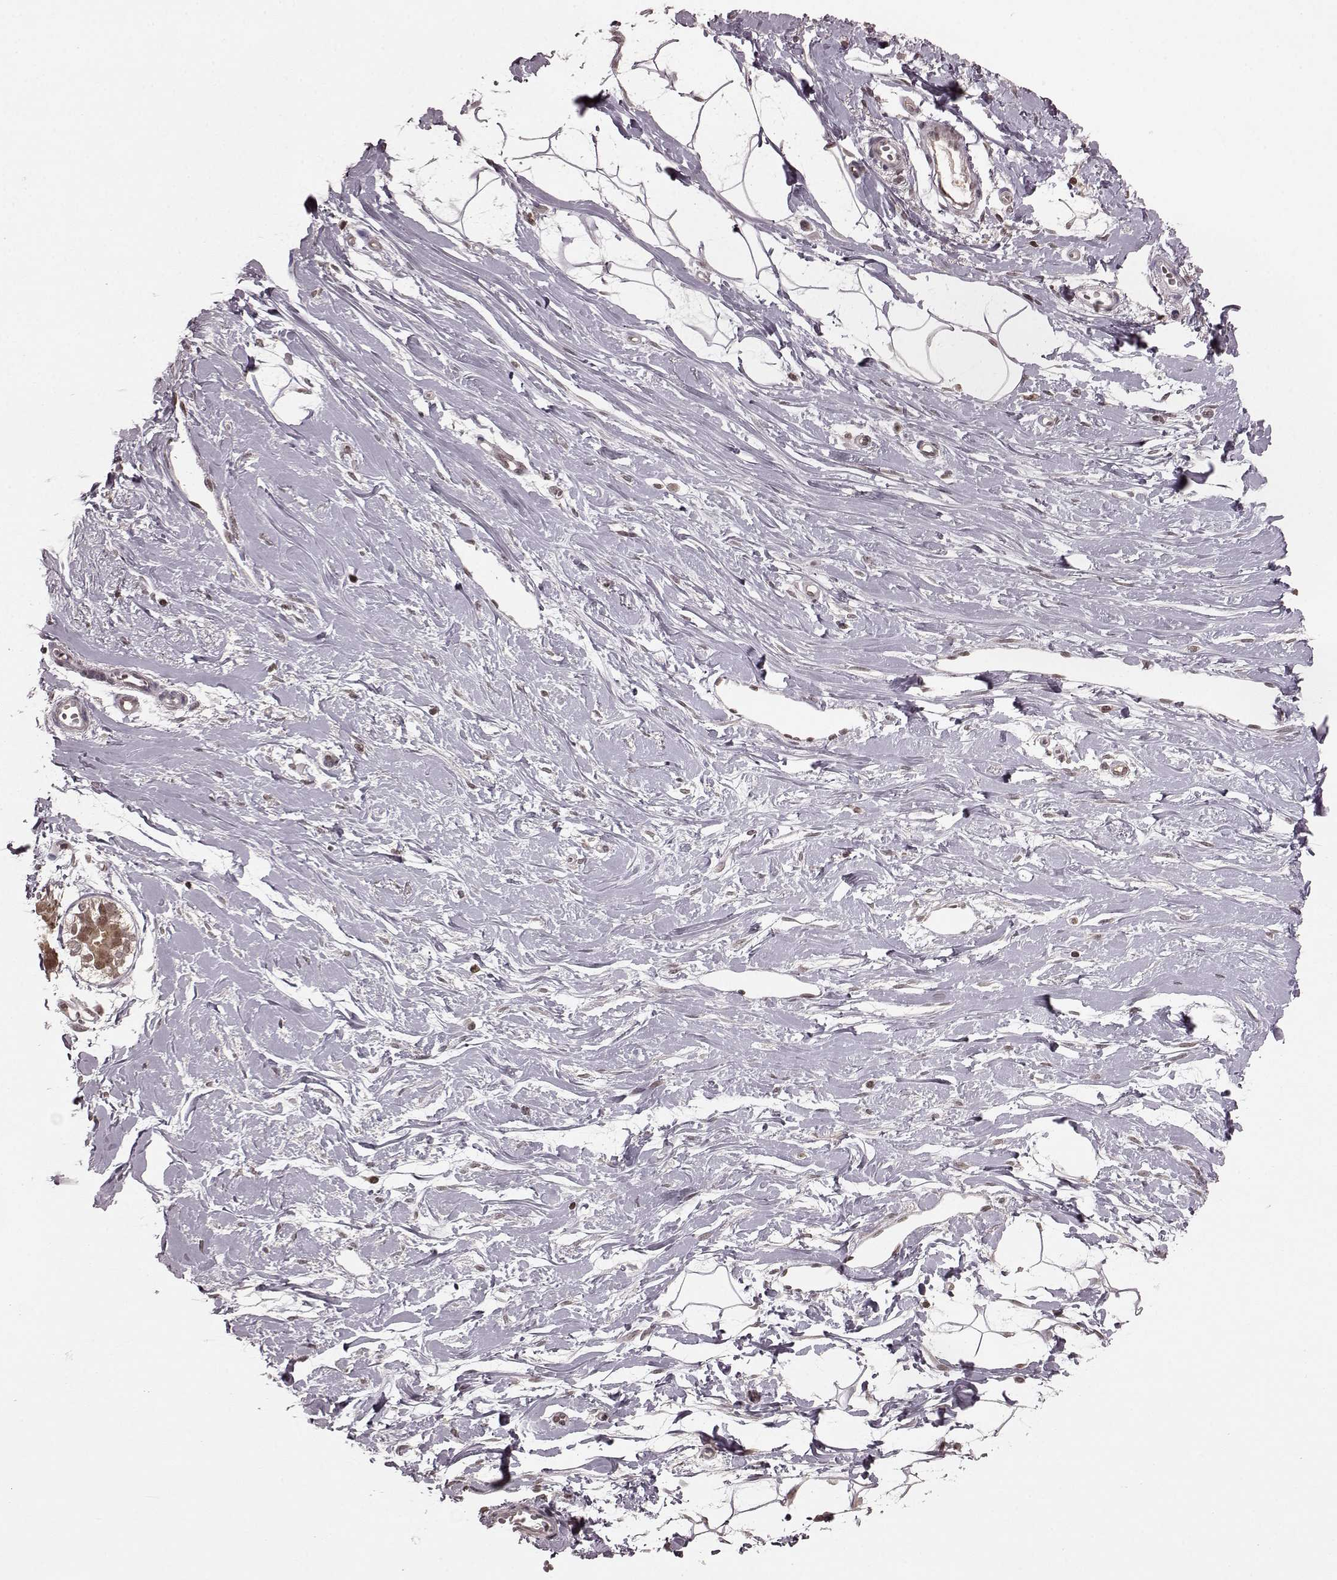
{"staining": {"intensity": "negative", "quantity": "none", "location": "none"}, "tissue": "breast", "cell_type": "Adipocytes", "image_type": "normal", "snomed": [{"axis": "morphology", "description": "Normal tissue, NOS"}, {"axis": "topography", "description": "Breast"}], "caption": "This is an immunohistochemistry (IHC) histopathology image of normal breast. There is no expression in adipocytes.", "gene": "GSS", "patient": {"sex": "female", "age": 49}}